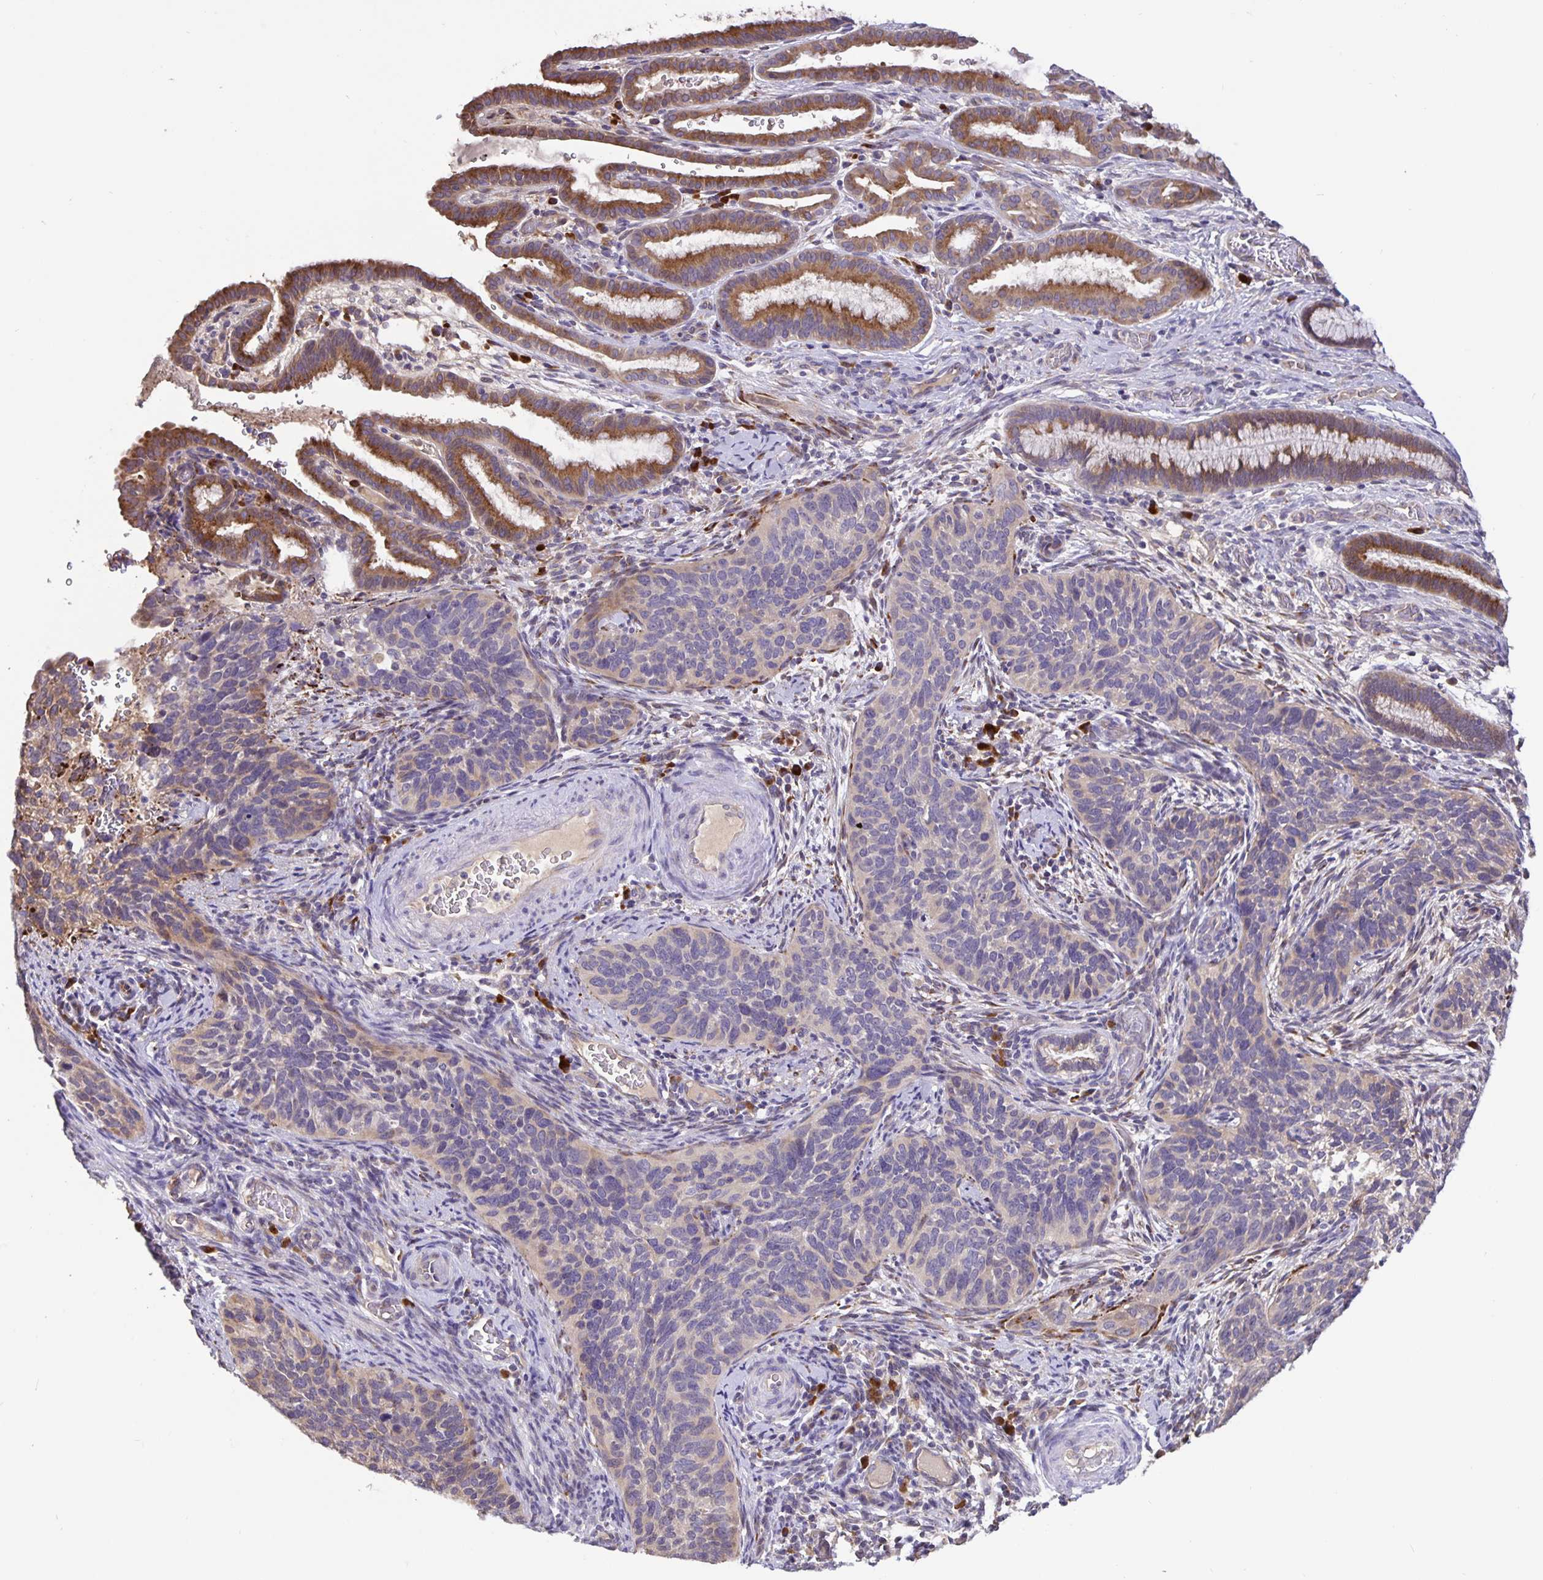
{"staining": {"intensity": "negative", "quantity": "none", "location": "none"}, "tissue": "cervical cancer", "cell_type": "Tumor cells", "image_type": "cancer", "snomed": [{"axis": "morphology", "description": "Squamous cell carcinoma, NOS"}, {"axis": "topography", "description": "Cervix"}], "caption": "DAB immunohistochemical staining of human cervical squamous cell carcinoma exhibits no significant expression in tumor cells. (Stains: DAB (3,3'-diaminobenzidine) IHC with hematoxylin counter stain, Microscopy: brightfield microscopy at high magnification).", "gene": "EML6", "patient": {"sex": "female", "age": 51}}